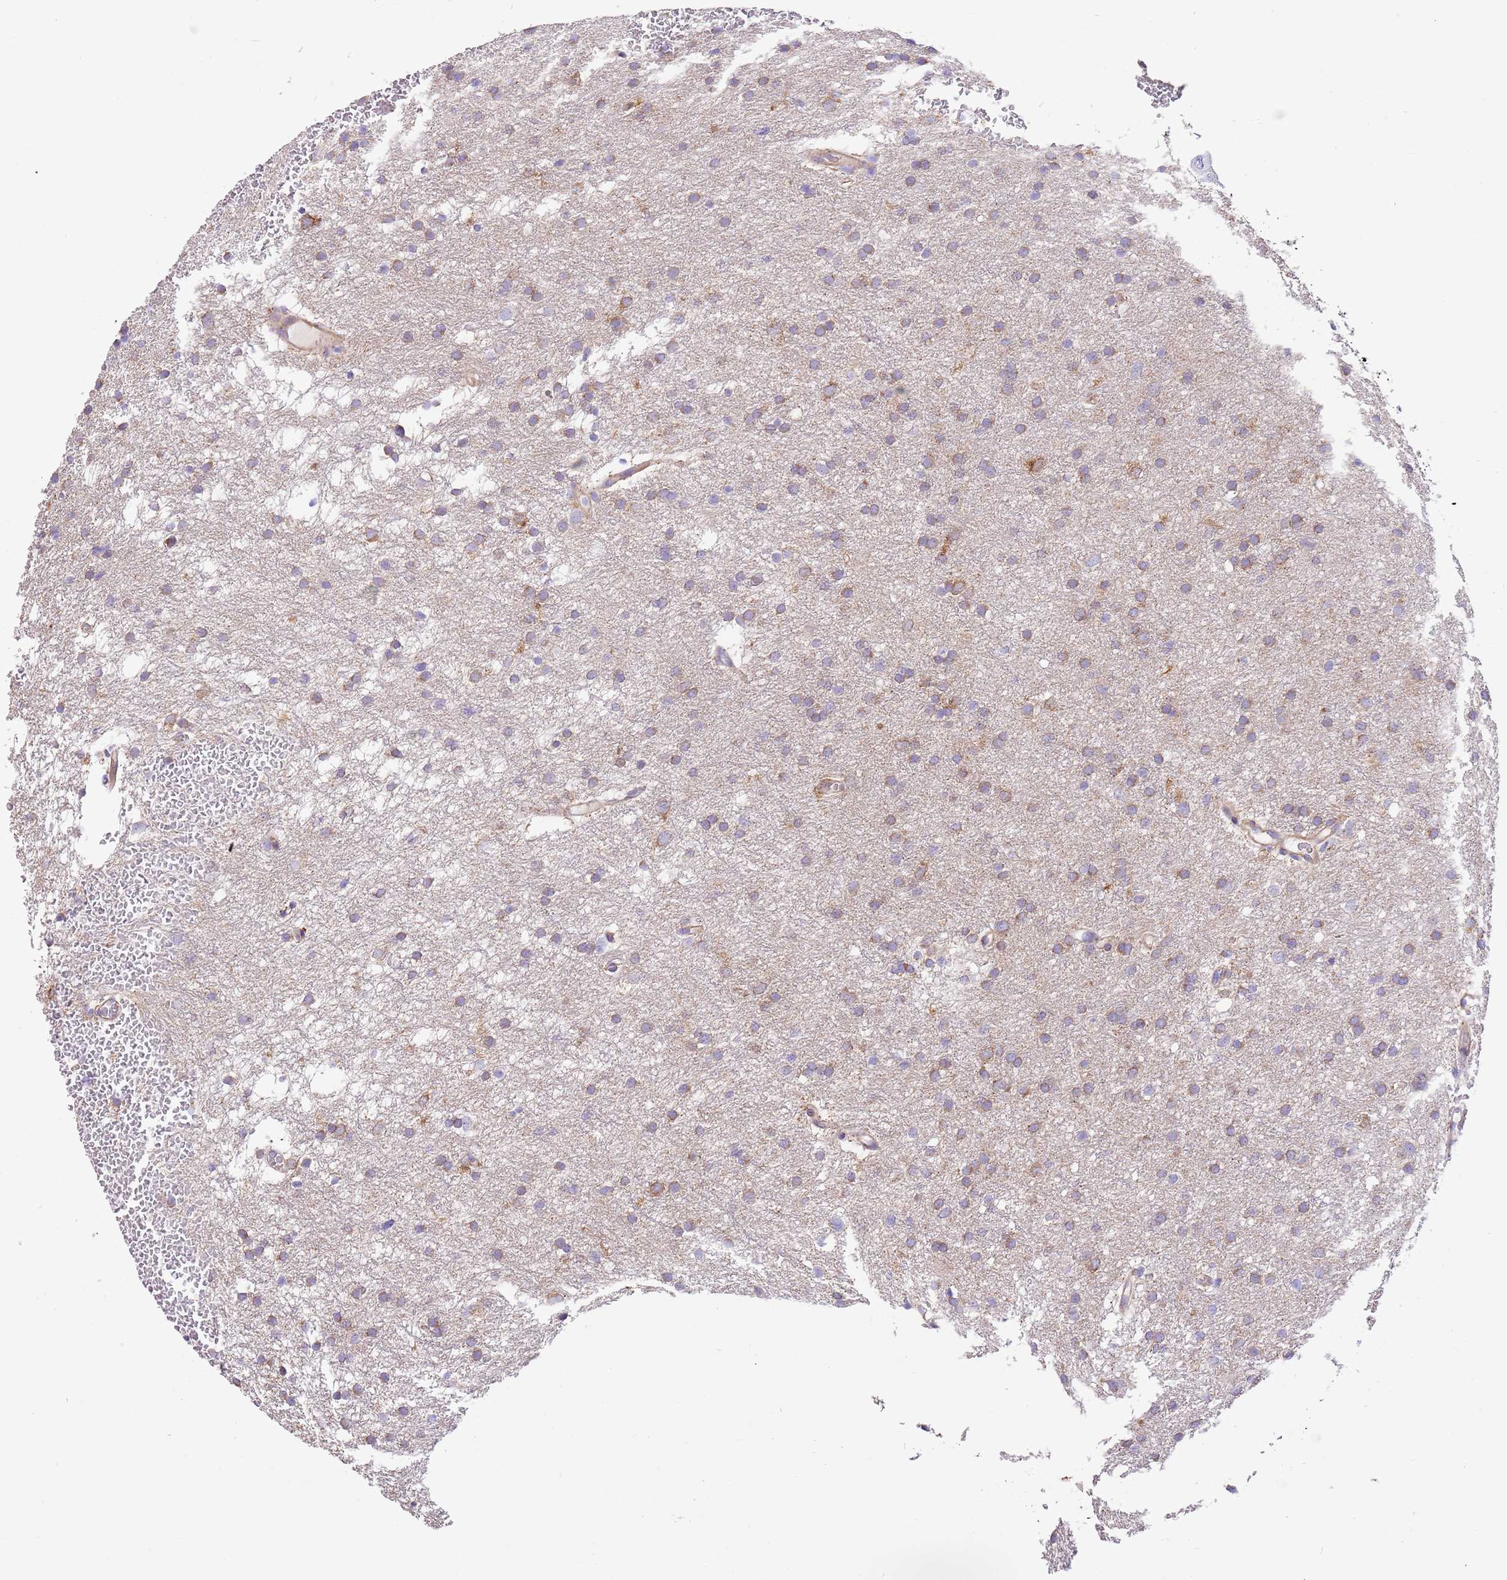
{"staining": {"intensity": "moderate", "quantity": "25%-75%", "location": "cytoplasmic/membranous"}, "tissue": "glioma", "cell_type": "Tumor cells", "image_type": "cancer", "snomed": [{"axis": "morphology", "description": "Glioma, malignant, High grade"}, {"axis": "topography", "description": "Cerebral cortex"}], "caption": "The photomicrograph displays immunohistochemical staining of glioma. There is moderate cytoplasmic/membranous expression is identified in about 25%-75% of tumor cells. The staining is performed using DAB brown chromogen to label protein expression. The nuclei are counter-stained blue using hematoxylin.", "gene": "SERINC3", "patient": {"sex": "female", "age": 36}}